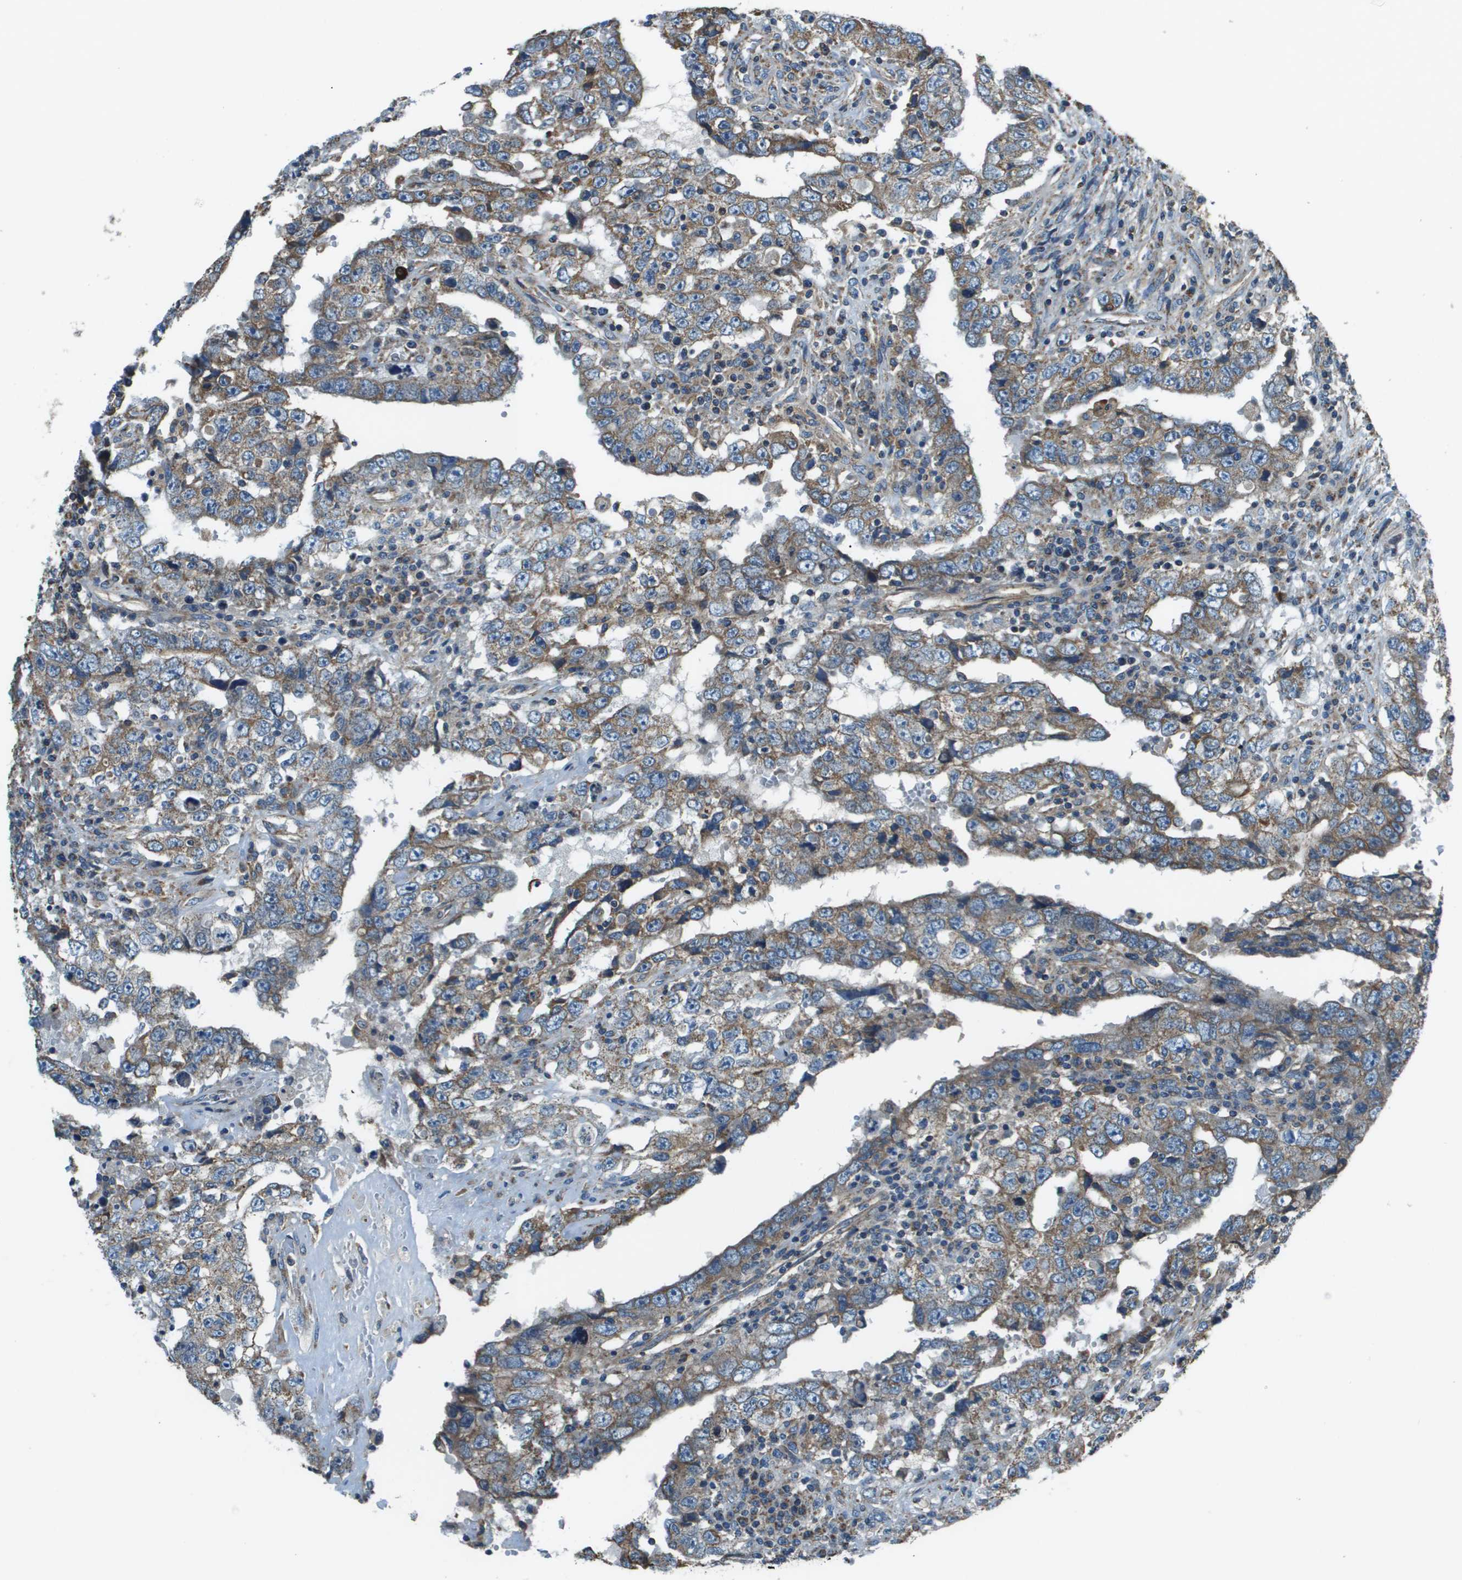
{"staining": {"intensity": "moderate", "quantity": "25%-75%", "location": "cytoplasmic/membranous"}, "tissue": "testis cancer", "cell_type": "Tumor cells", "image_type": "cancer", "snomed": [{"axis": "morphology", "description": "Carcinoma, Embryonal, NOS"}, {"axis": "topography", "description": "Testis"}], "caption": "An IHC histopathology image of neoplastic tissue is shown. Protein staining in brown shows moderate cytoplasmic/membranous positivity in testis embryonal carcinoma within tumor cells. The staining is performed using DAB brown chromogen to label protein expression. The nuclei are counter-stained blue using hematoxylin.", "gene": "TMEM51", "patient": {"sex": "male", "age": 26}}